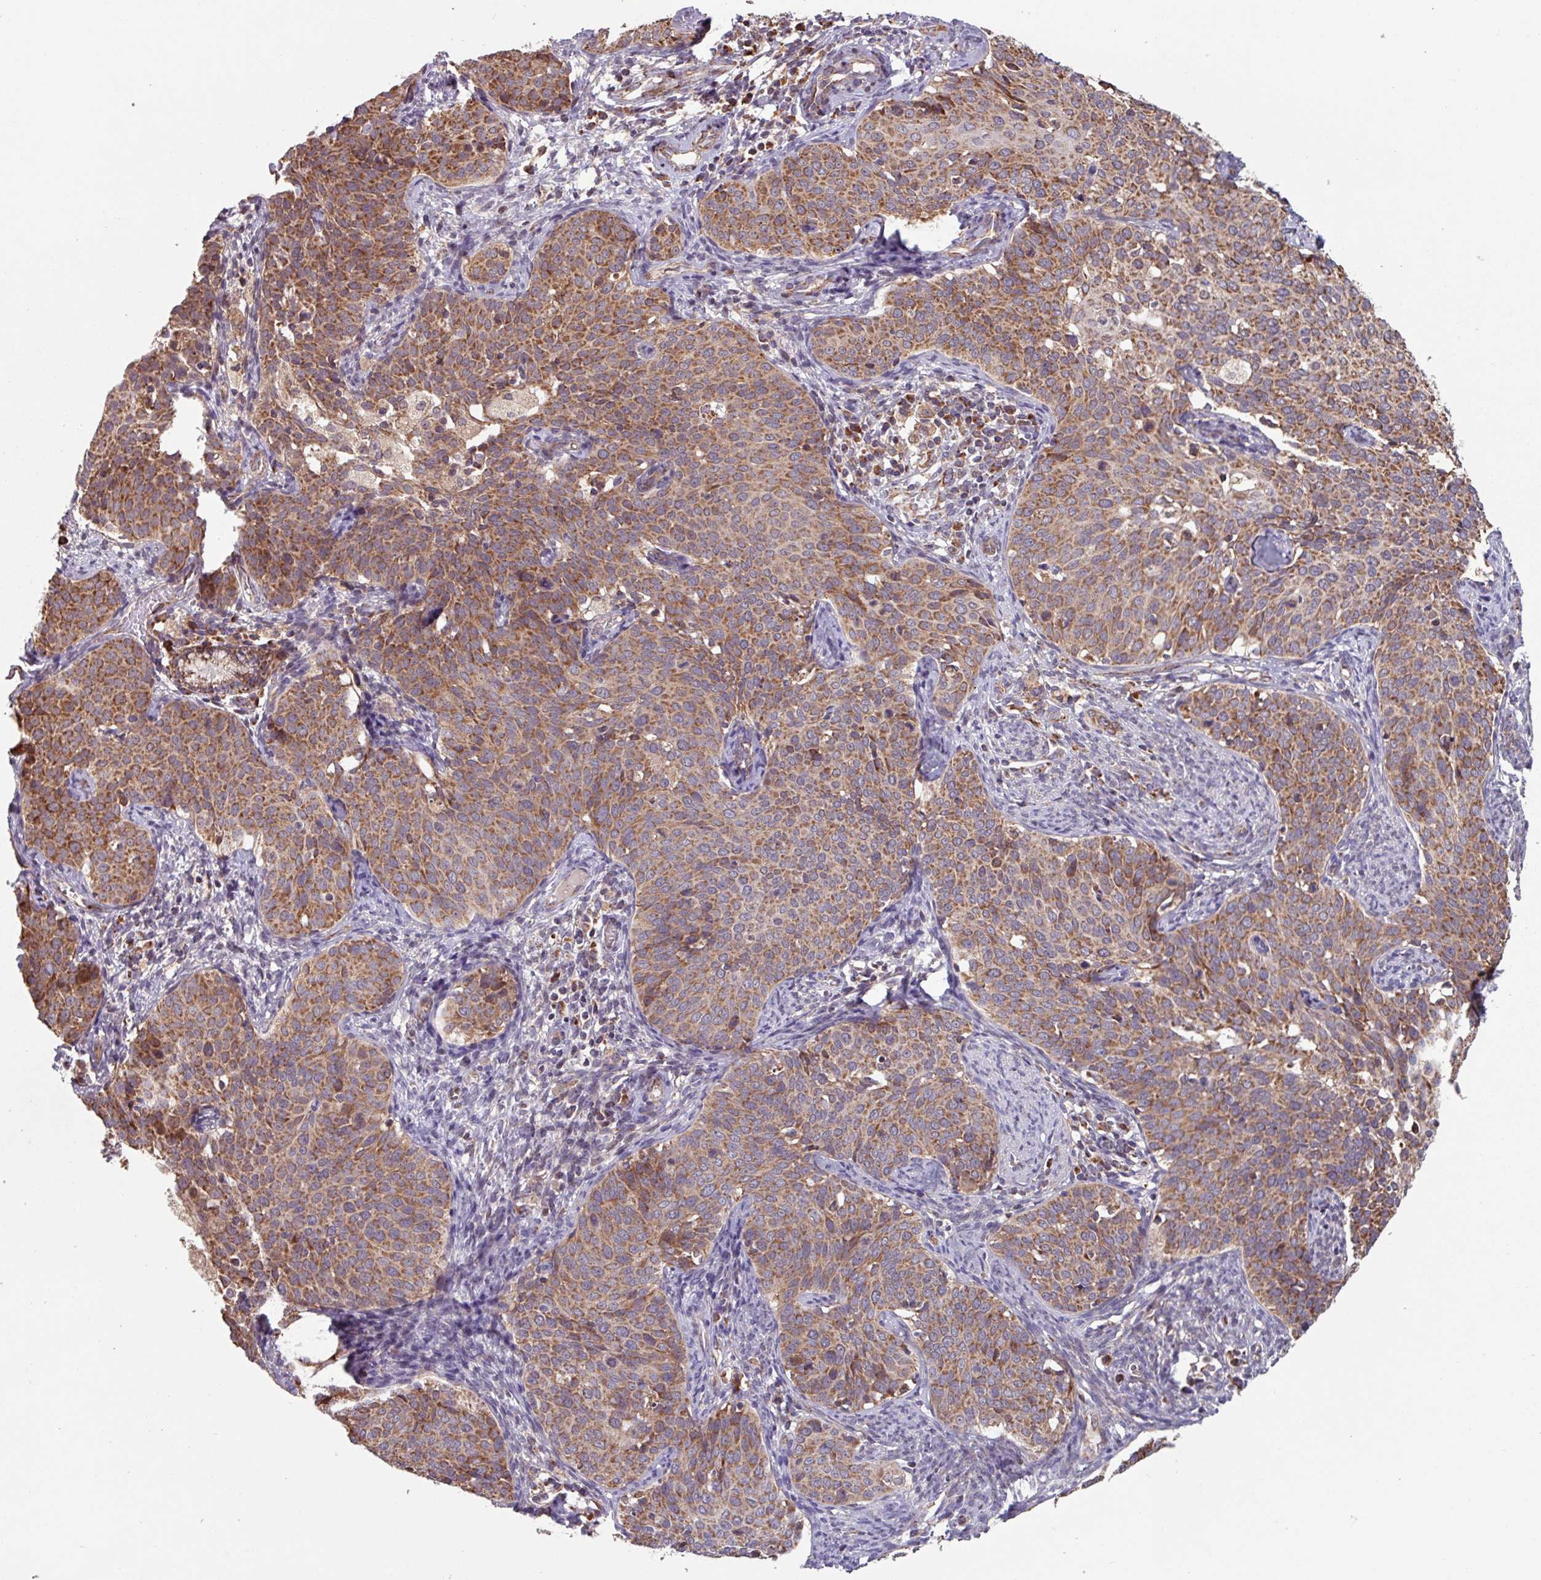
{"staining": {"intensity": "moderate", "quantity": ">75%", "location": "cytoplasmic/membranous"}, "tissue": "cervical cancer", "cell_type": "Tumor cells", "image_type": "cancer", "snomed": [{"axis": "morphology", "description": "Squamous cell carcinoma, NOS"}, {"axis": "topography", "description": "Cervix"}], "caption": "Immunohistochemistry photomicrograph of neoplastic tissue: human cervical cancer stained using IHC reveals medium levels of moderate protein expression localized specifically in the cytoplasmic/membranous of tumor cells, appearing as a cytoplasmic/membranous brown color.", "gene": "COX7C", "patient": {"sex": "female", "age": 44}}